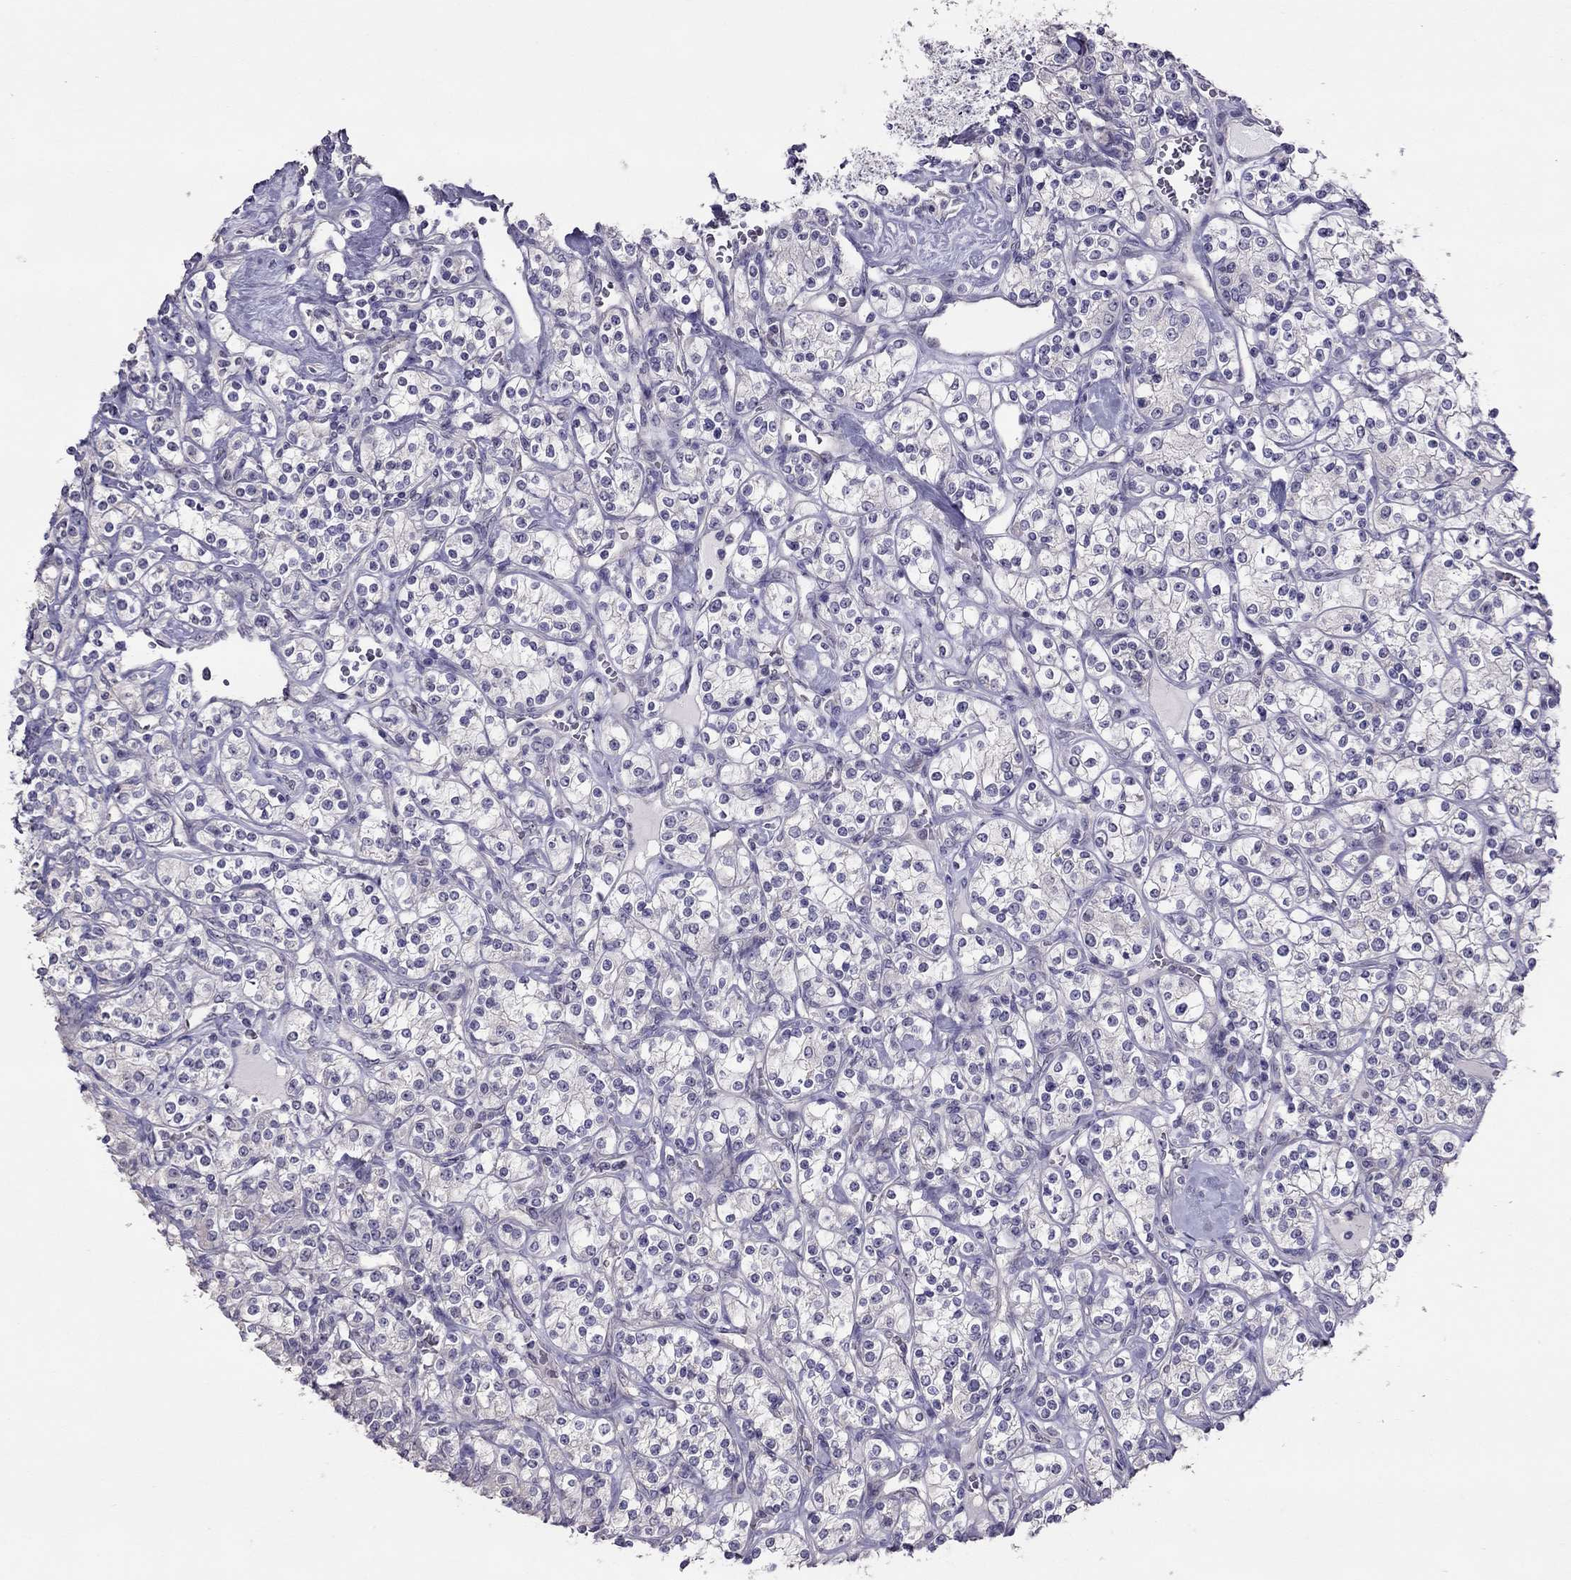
{"staining": {"intensity": "negative", "quantity": "none", "location": "none"}, "tissue": "renal cancer", "cell_type": "Tumor cells", "image_type": "cancer", "snomed": [{"axis": "morphology", "description": "Adenocarcinoma, NOS"}, {"axis": "topography", "description": "Kidney"}], "caption": "Renal cancer (adenocarcinoma) was stained to show a protein in brown. There is no significant staining in tumor cells.", "gene": "LRRC46", "patient": {"sex": "male", "age": 77}}